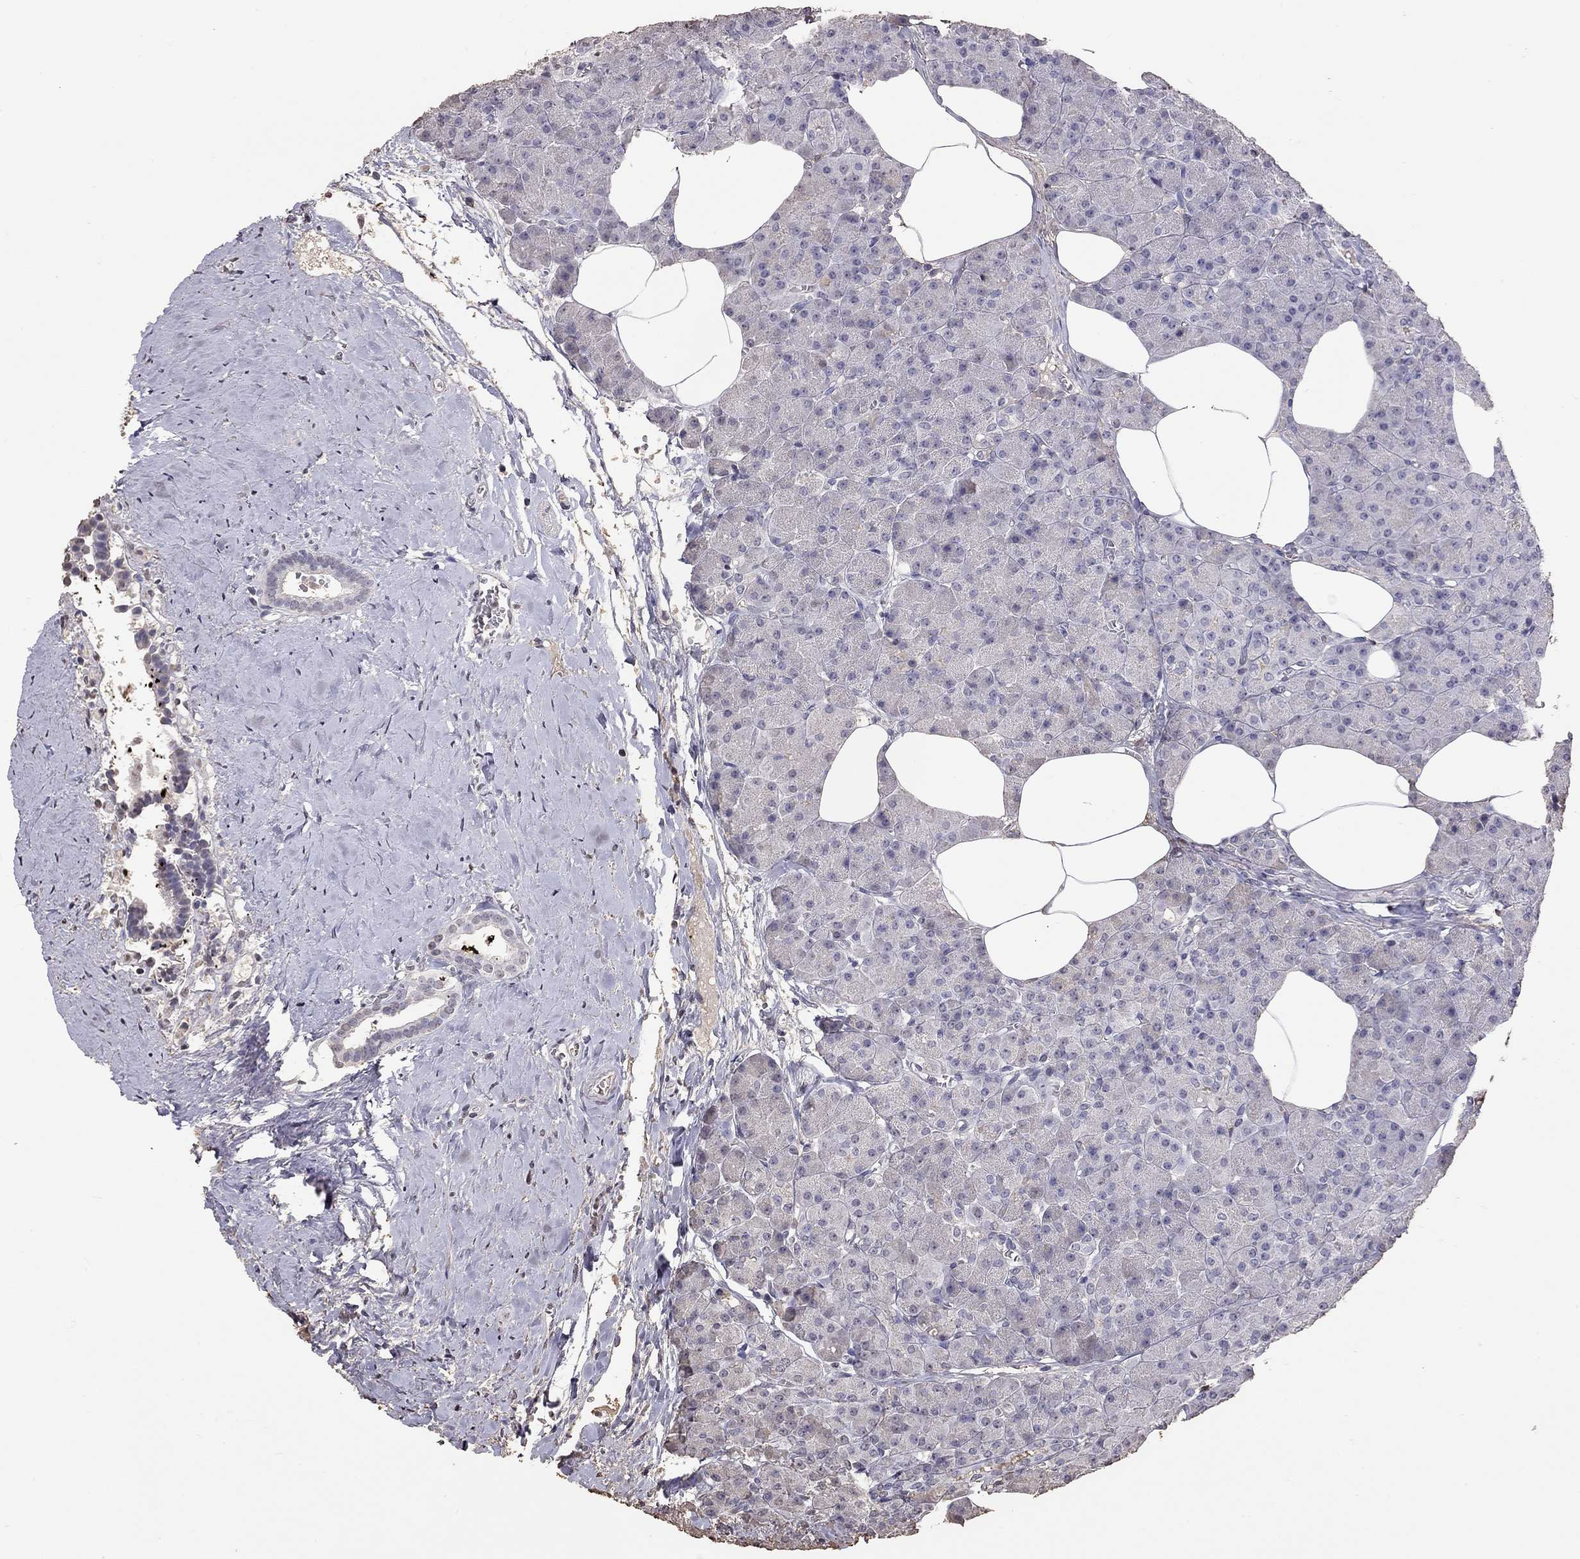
{"staining": {"intensity": "negative", "quantity": "none", "location": "none"}, "tissue": "pancreas", "cell_type": "Exocrine glandular cells", "image_type": "normal", "snomed": [{"axis": "morphology", "description": "Normal tissue, NOS"}, {"axis": "topography", "description": "Pancreas"}], "caption": "This is a micrograph of IHC staining of normal pancreas, which shows no staining in exocrine glandular cells. (DAB (3,3'-diaminobenzidine) immunohistochemistry (IHC), high magnification).", "gene": "SUN3", "patient": {"sex": "female", "age": 45}}